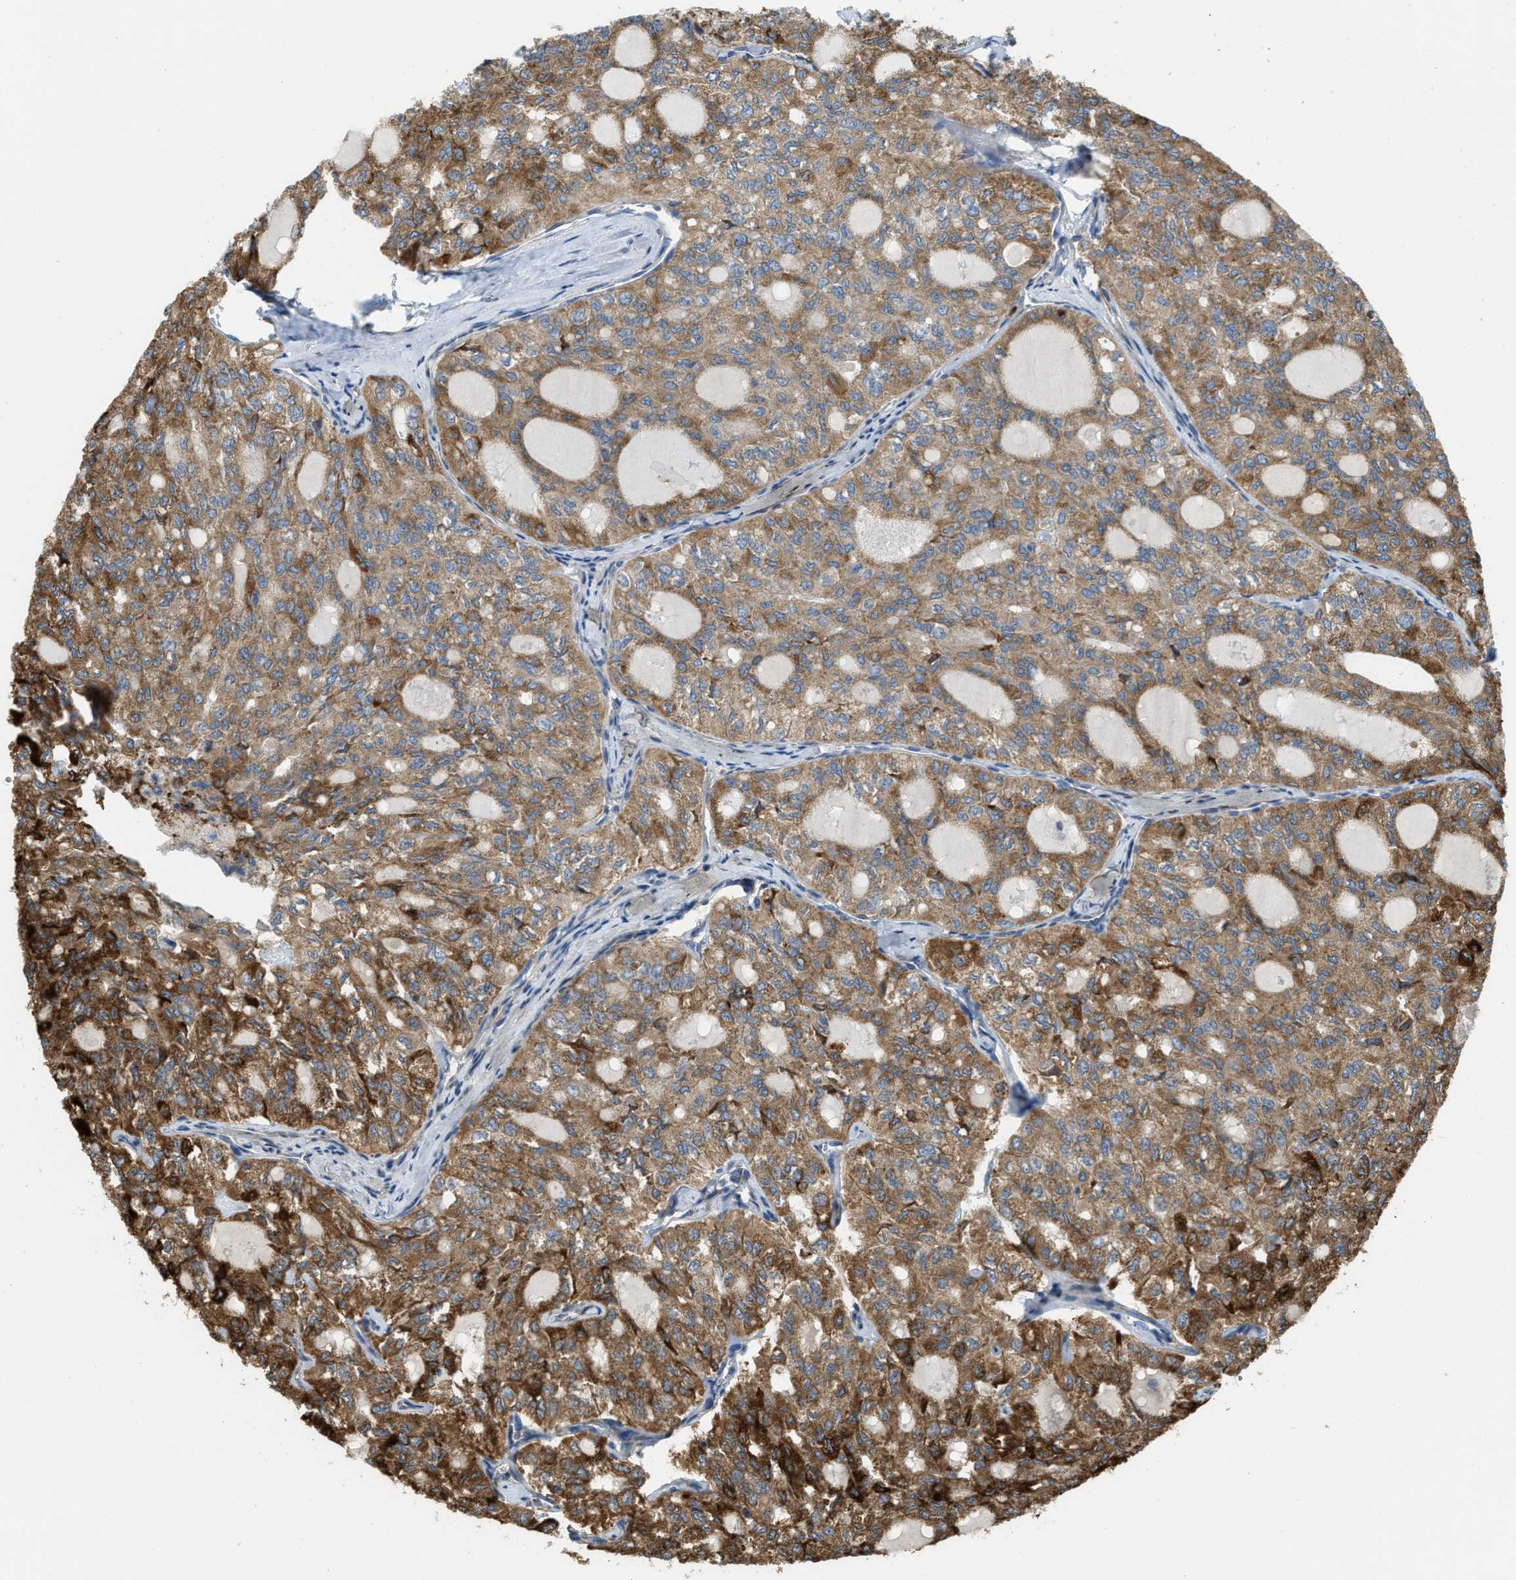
{"staining": {"intensity": "moderate", "quantity": ">75%", "location": "cytoplasmic/membranous"}, "tissue": "thyroid cancer", "cell_type": "Tumor cells", "image_type": "cancer", "snomed": [{"axis": "morphology", "description": "Follicular adenoma carcinoma, NOS"}, {"axis": "topography", "description": "Thyroid gland"}], "caption": "Thyroid cancer (follicular adenoma carcinoma) stained with a brown dye shows moderate cytoplasmic/membranous positive expression in about >75% of tumor cells.", "gene": "TMEM68", "patient": {"sex": "male", "age": 75}}